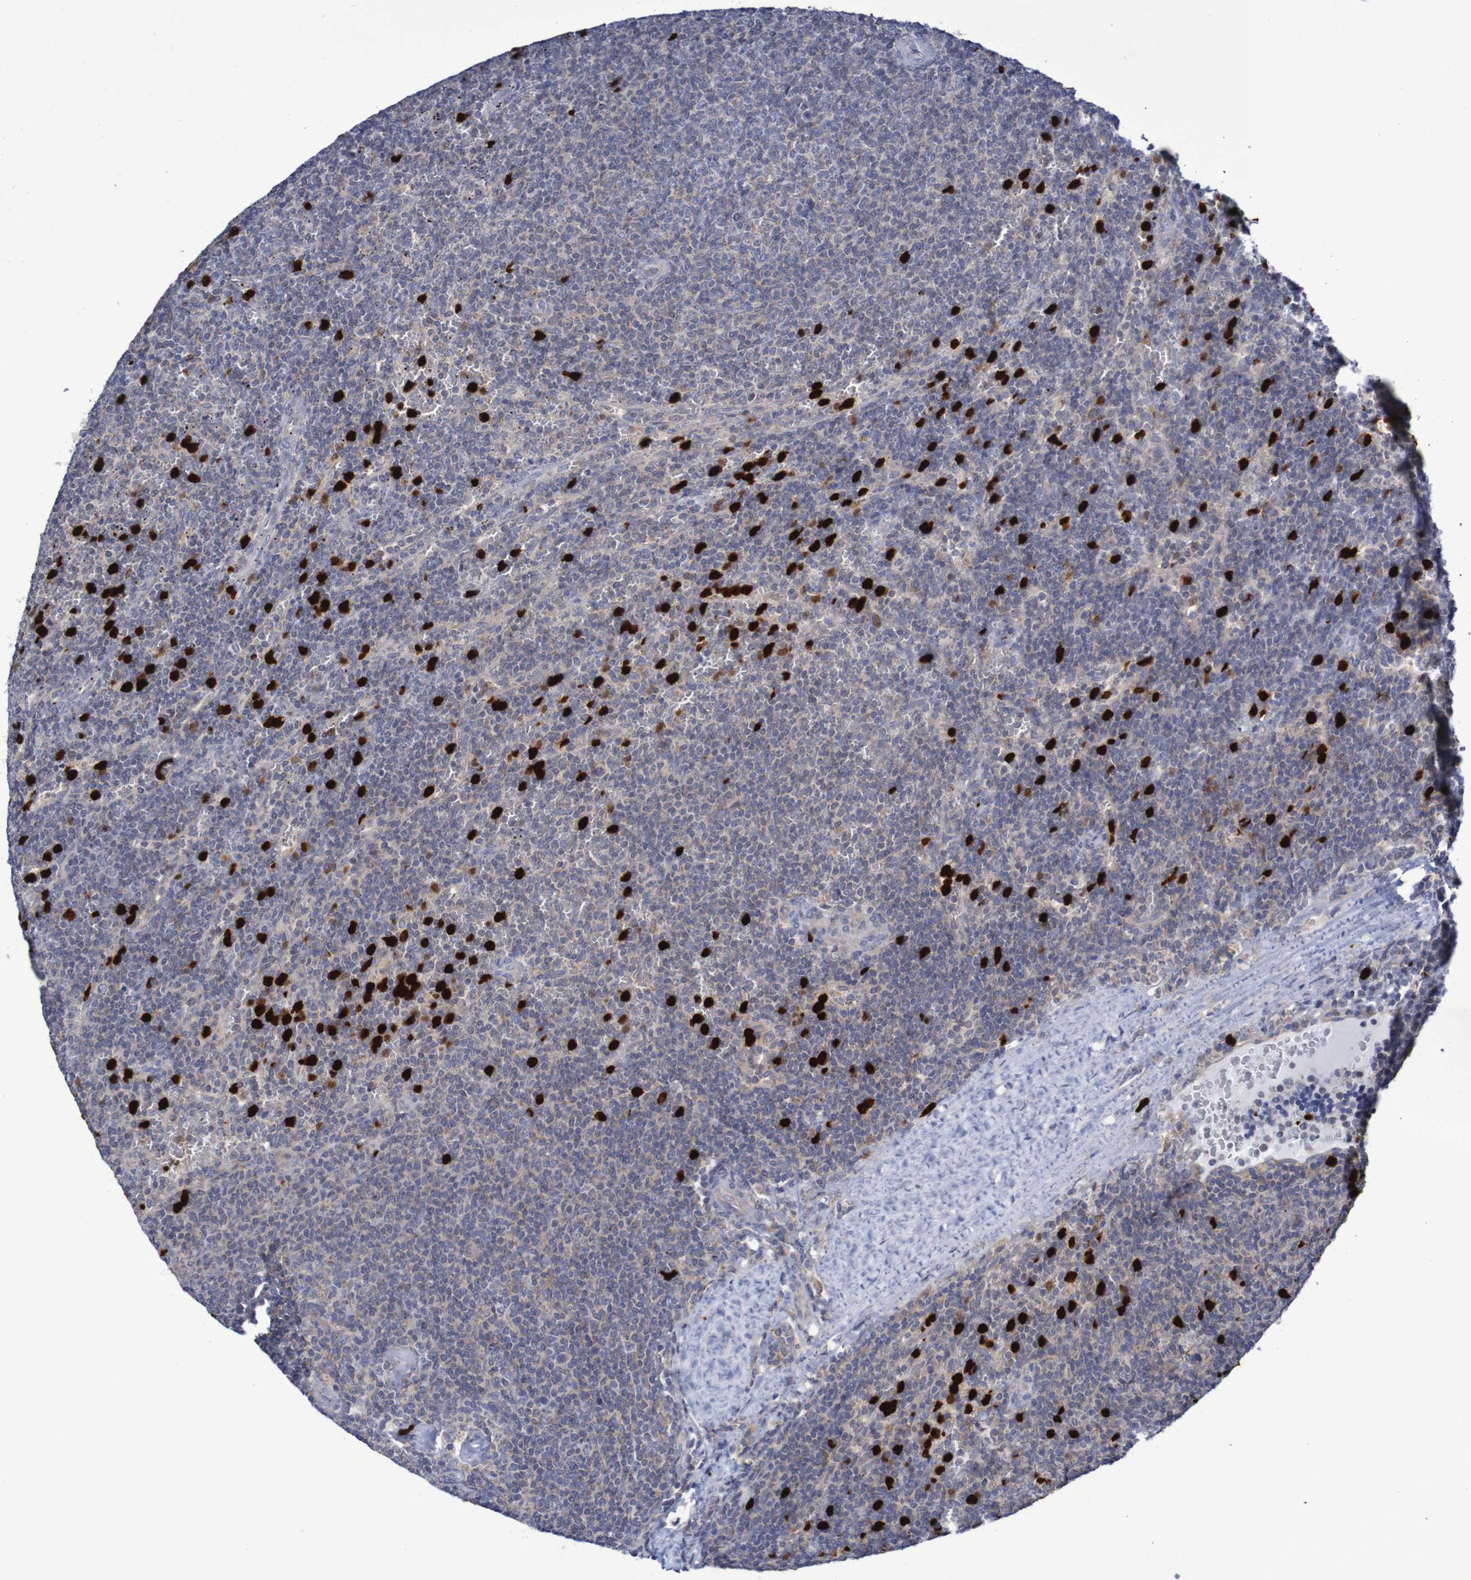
{"staining": {"intensity": "weak", "quantity": "<25%", "location": "cytoplasmic/membranous"}, "tissue": "lymphoma", "cell_type": "Tumor cells", "image_type": "cancer", "snomed": [{"axis": "morphology", "description": "Malignant lymphoma, non-Hodgkin's type, Low grade"}, {"axis": "topography", "description": "Spleen"}], "caption": "The micrograph exhibits no staining of tumor cells in malignant lymphoma, non-Hodgkin's type (low-grade).", "gene": "PARP4", "patient": {"sex": "female", "age": 50}}